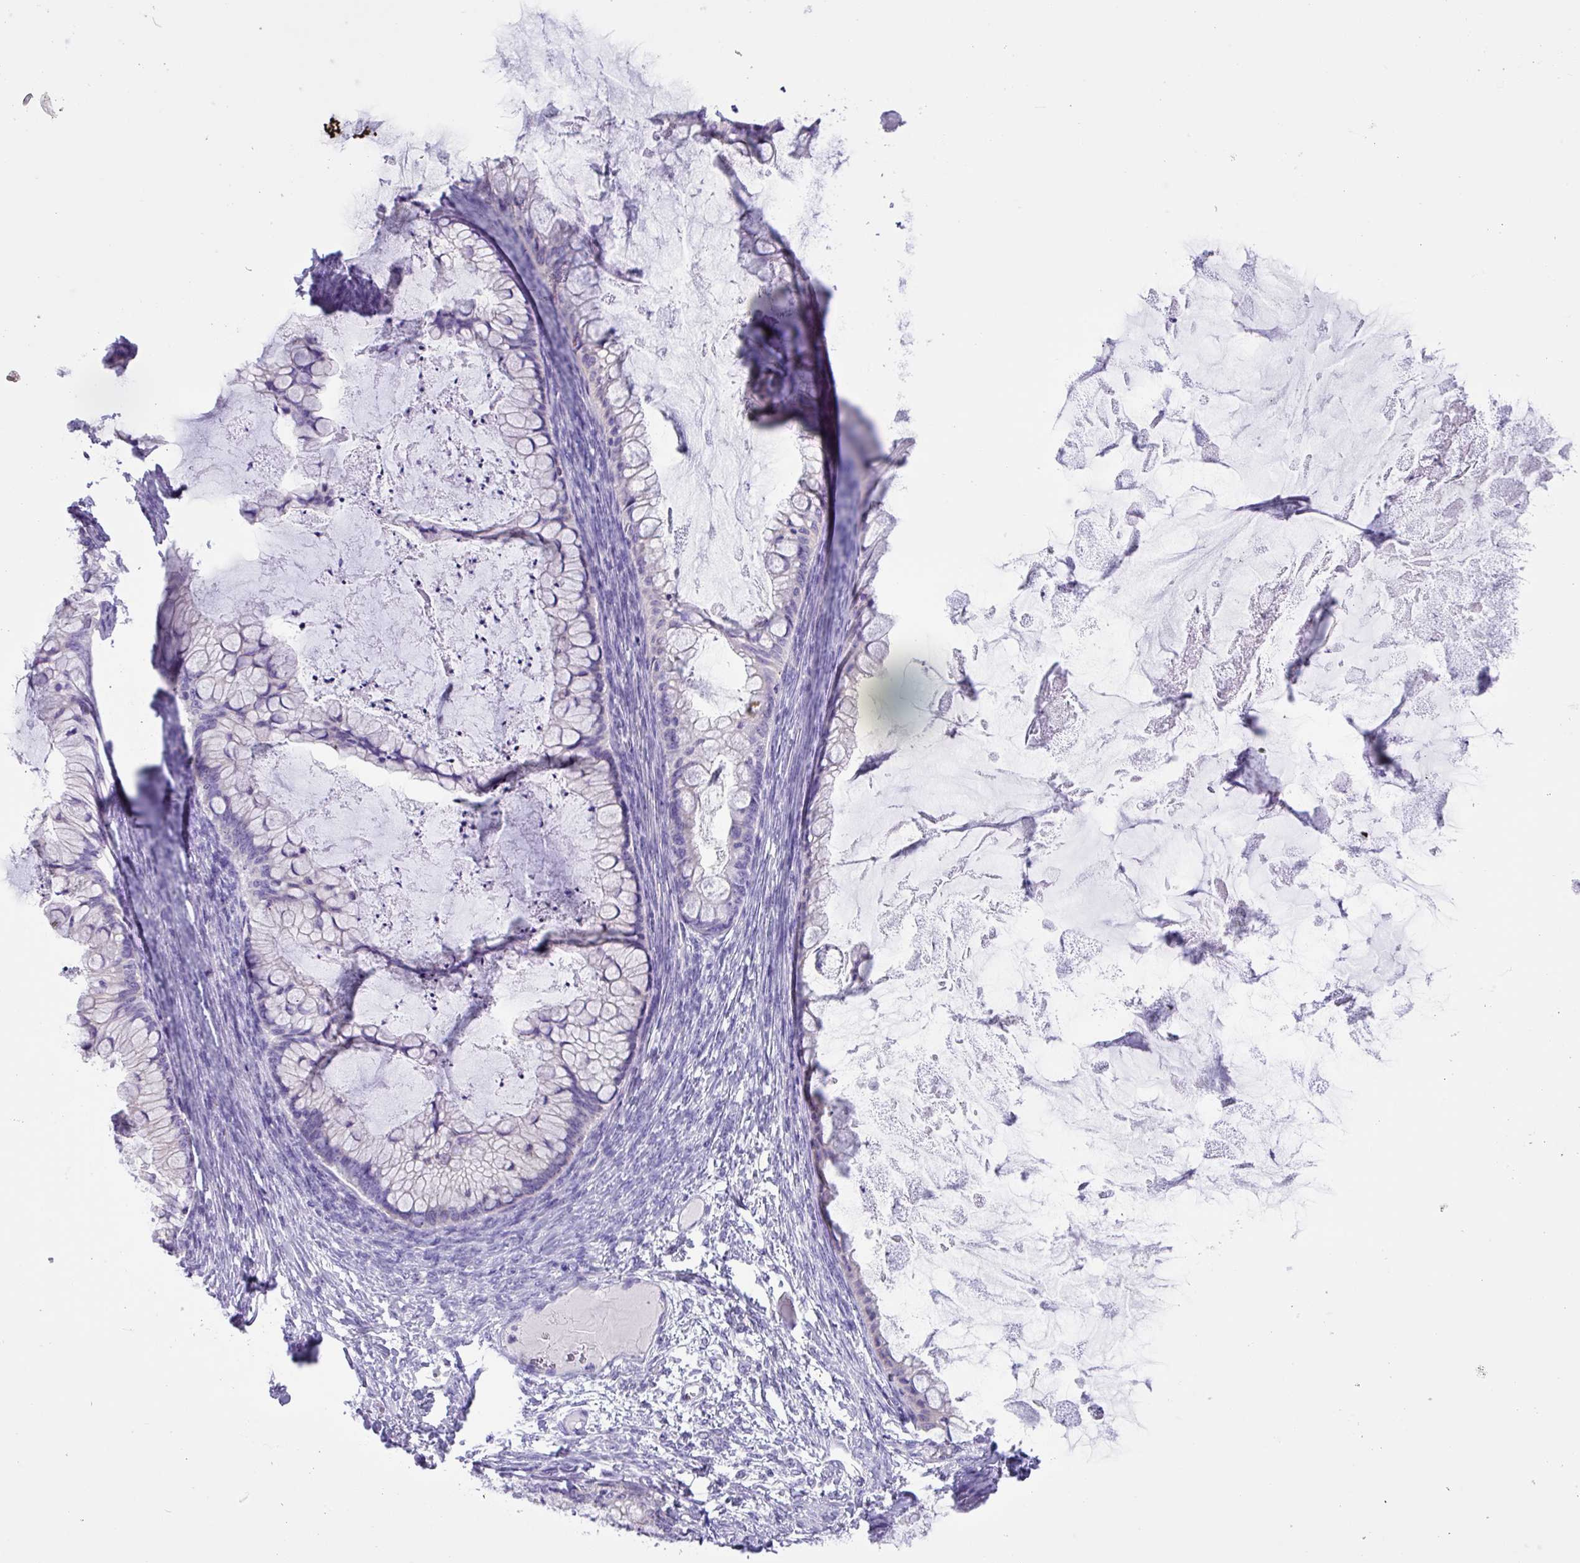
{"staining": {"intensity": "negative", "quantity": "none", "location": "none"}, "tissue": "ovarian cancer", "cell_type": "Tumor cells", "image_type": "cancer", "snomed": [{"axis": "morphology", "description": "Cystadenocarcinoma, mucinous, NOS"}, {"axis": "topography", "description": "Ovary"}], "caption": "DAB (3,3'-diaminobenzidine) immunohistochemical staining of ovarian cancer (mucinous cystadenocarcinoma) demonstrates no significant expression in tumor cells. (Immunohistochemistry, brightfield microscopy, high magnification).", "gene": "MRM2", "patient": {"sex": "female", "age": 35}}